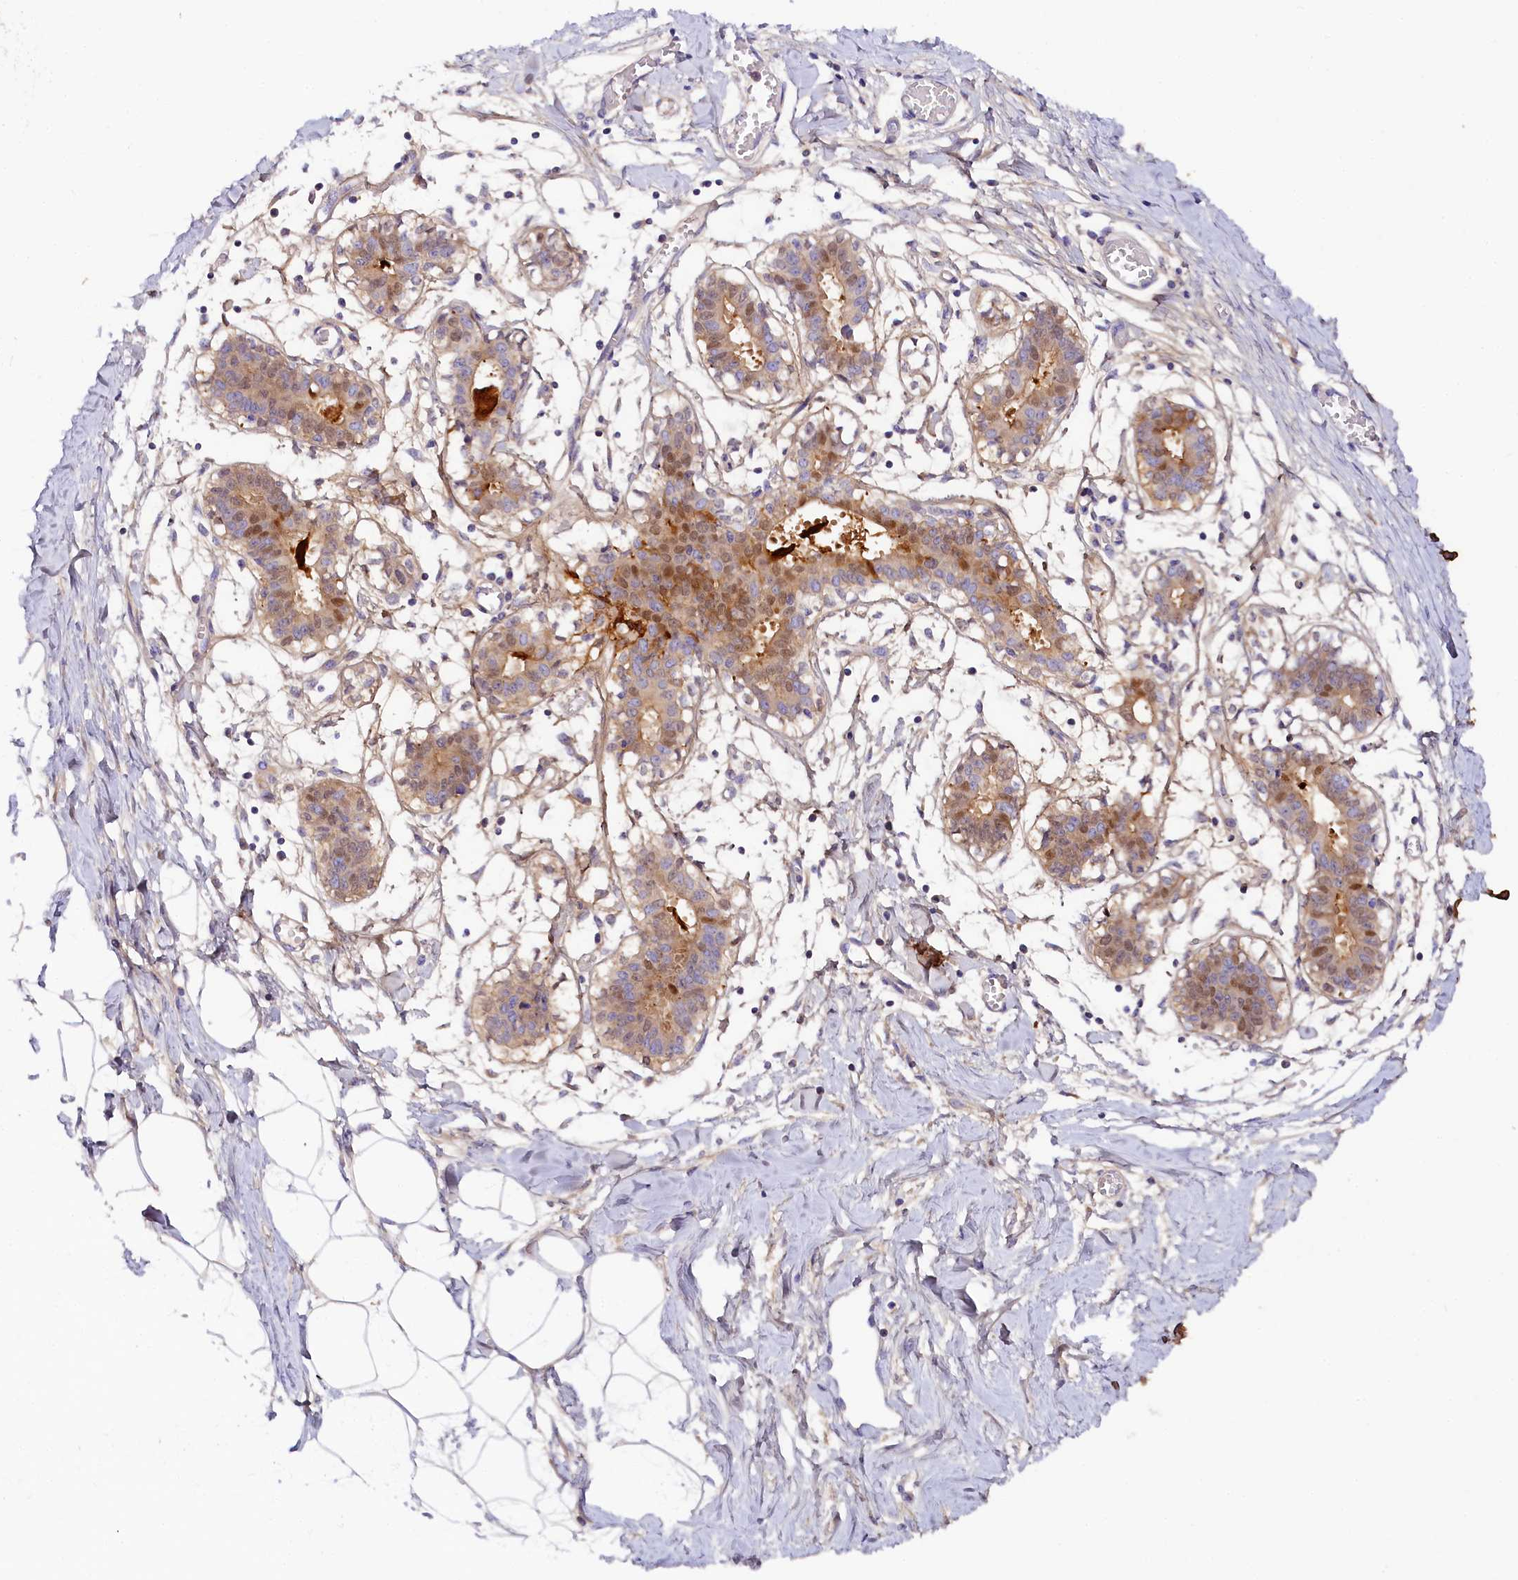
{"staining": {"intensity": "negative", "quantity": "none", "location": "none"}, "tissue": "breast", "cell_type": "Adipocytes", "image_type": "normal", "snomed": [{"axis": "morphology", "description": "Normal tissue, NOS"}, {"axis": "topography", "description": "Breast"}], "caption": "Adipocytes are negative for brown protein staining in normal breast. Nuclei are stained in blue.", "gene": "KATNB1", "patient": {"sex": "female", "age": 27}}